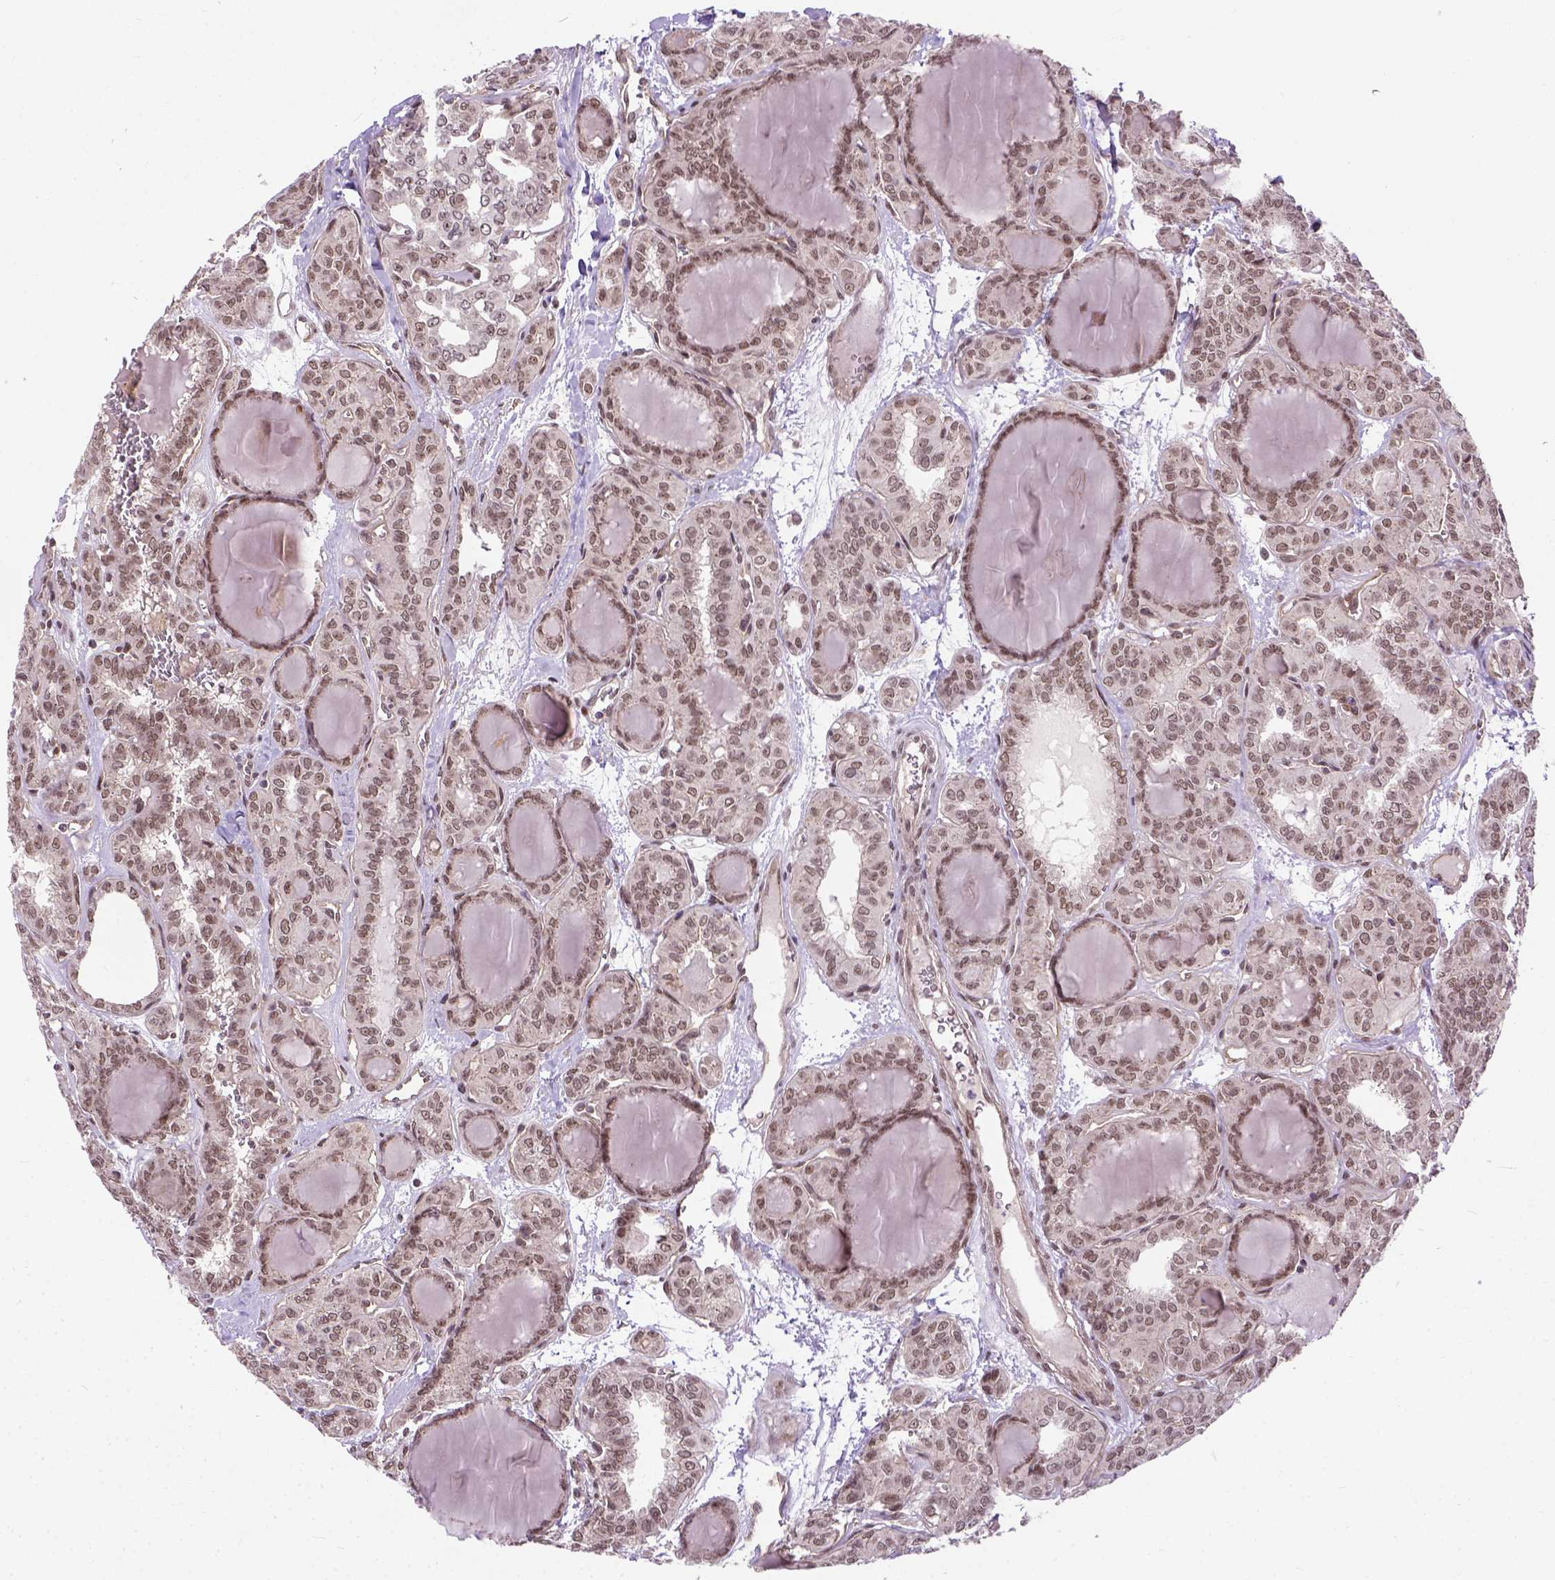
{"staining": {"intensity": "moderate", "quantity": ">75%", "location": "nuclear"}, "tissue": "thyroid cancer", "cell_type": "Tumor cells", "image_type": "cancer", "snomed": [{"axis": "morphology", "description": "Papillary adenocarcinoma, NOS"}, {"axis": "topography", "description": "Thyroid gland"}], "caption": "Moderate nuclear protein positivity is identified in about >75% of tumor cells in thyroid papillary adenocarcinoma. The staining was performed using DAB (3,3'-diaminobenzidine) to visualize the protein expression in brown, while the nuclei were stained in blue with hematoxylin (Magnification: 20x).", "gene": "ZNF630", "patient": {"sex": "female", "age": 41}}